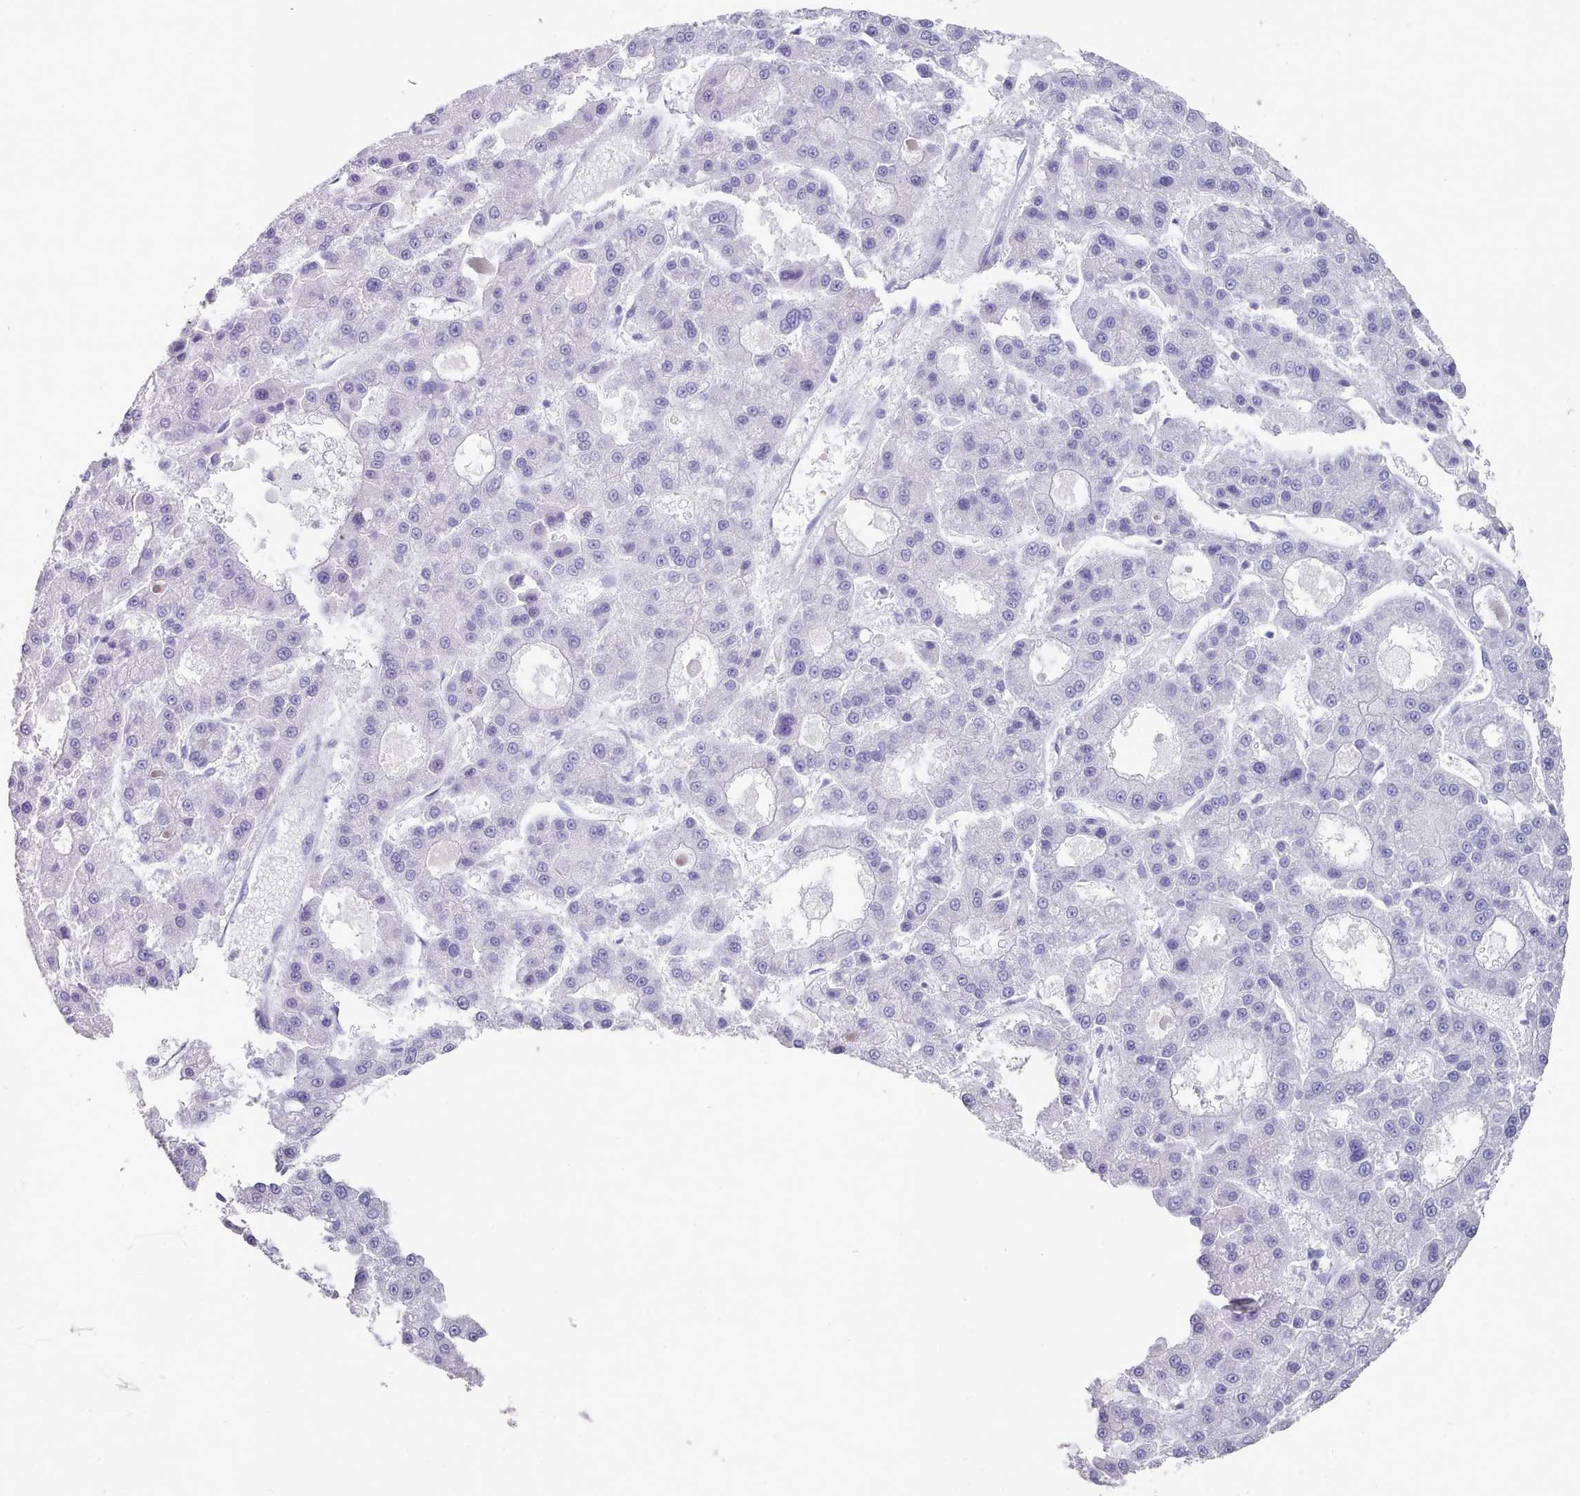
{"staining": {"intensity": "negative", "quantity": "none", "location": "none"}, "tissue": "liver cancer", "cell_type": "Tumor cells", "image_type": "cancer", "snomed": [{"axis": "morphology", "description": "Carcinoma, Hepatocellular, NOS"}, {"axis": "topography", "description": "Liver"}], "caption": "There is no significant staining in tumor cells of hepatocellular carcinoma (liver).", "gene": "LRRC37A", "patient": {"sex": "male", "age": 70}}